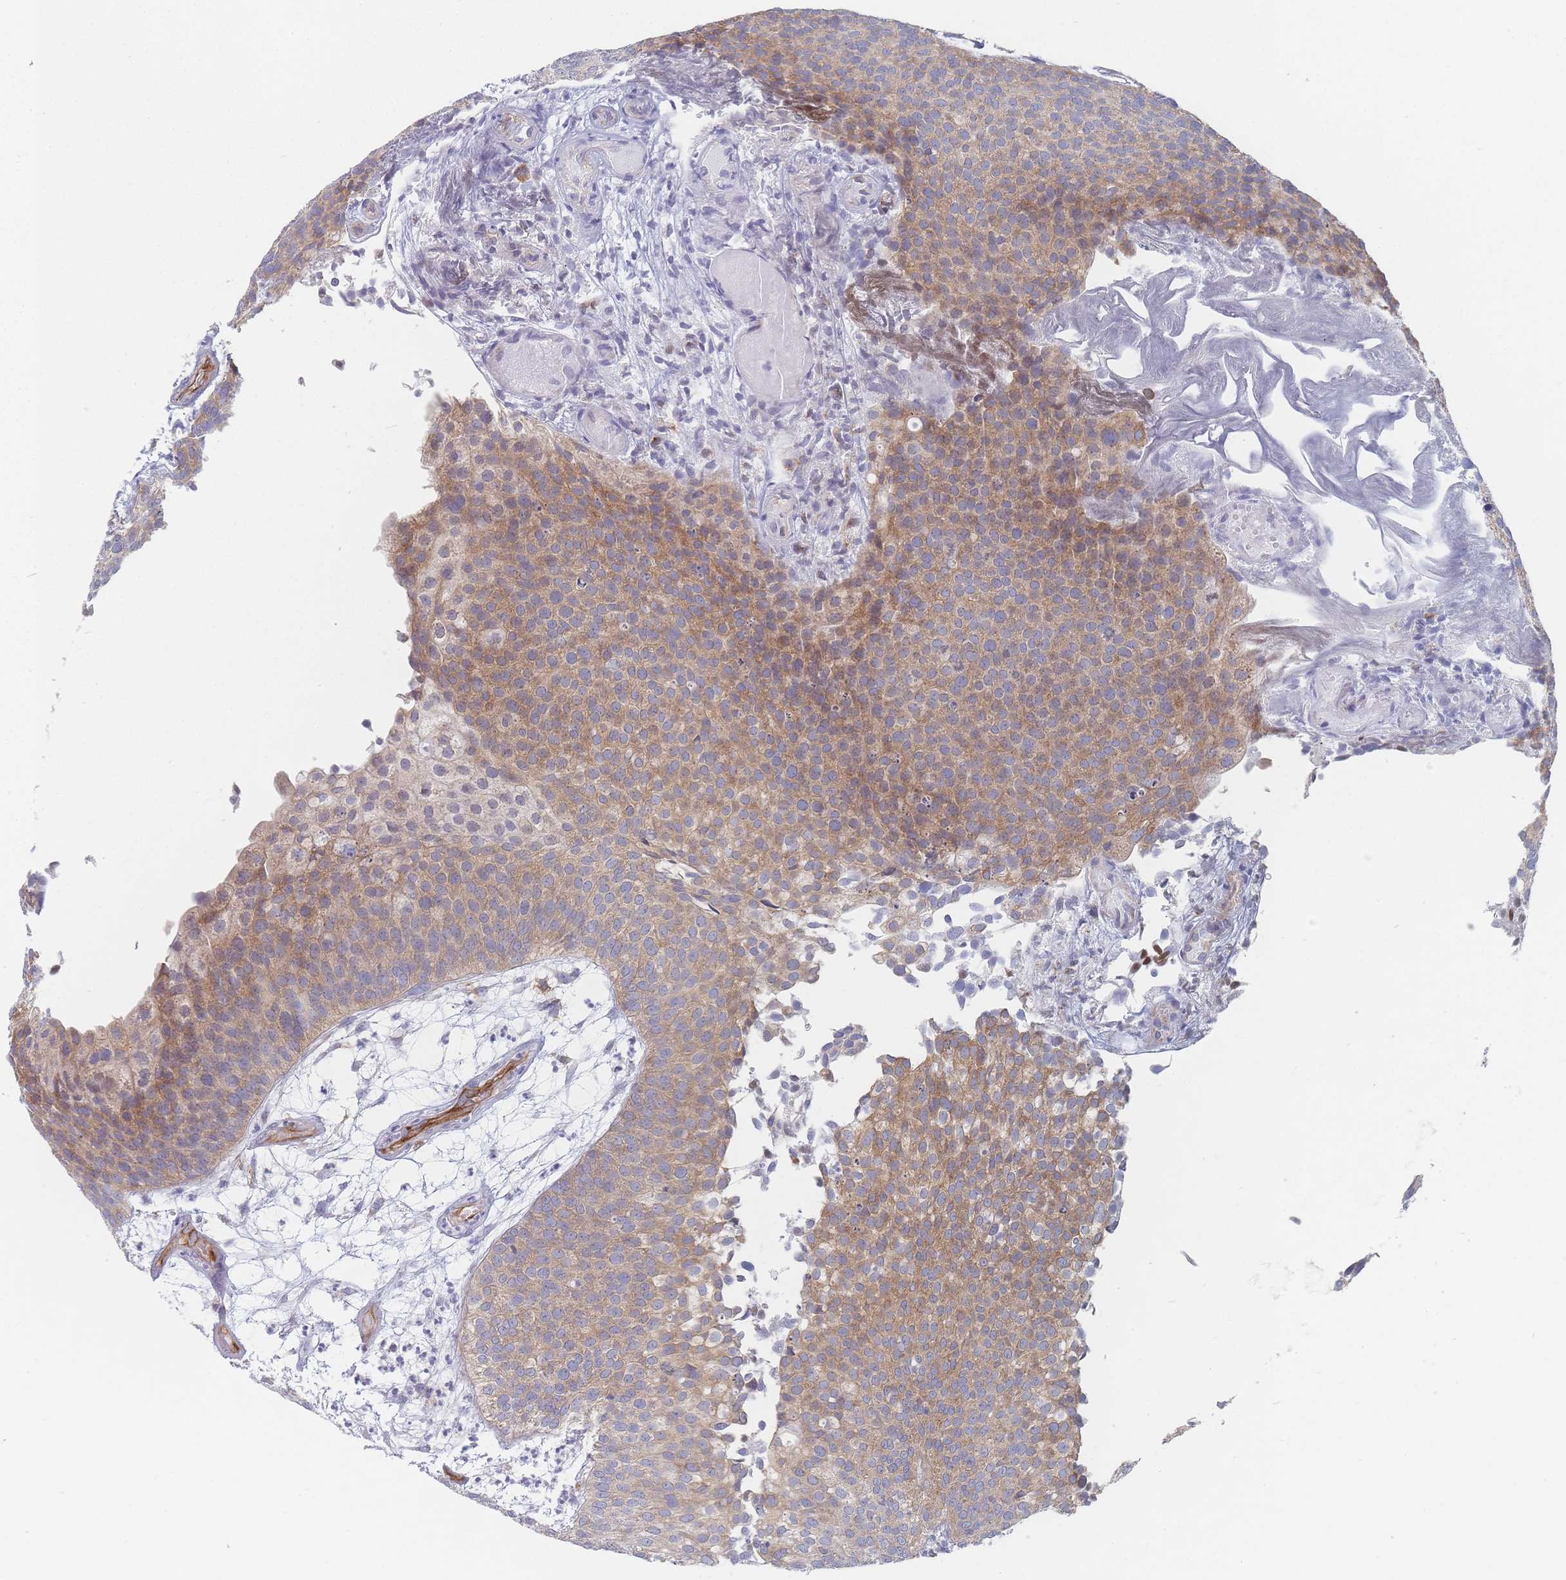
{"staining": {"intensity": "moderate", "quantity": "25%-75%", "location": "cytoplasmic/membranous"}, "tissue": "urothelial cancer", "cell_type": "Tumor cells", "image_type": "cancer", "snomed": [{"axis": "morphology", "description": "Urothelial carcinoma, Low grade"}, {"axis": "topography", "description": "Urinary bladder"}], "caption": "Approximately 25%-75% of tumor cells in urothelial cancer display moderate cytoplasmic/membranous protein positivity as visualized by brown immunohistochemical staining.", "gene": "MAP1S", "patient": {"sex": "male", "age": 84}}